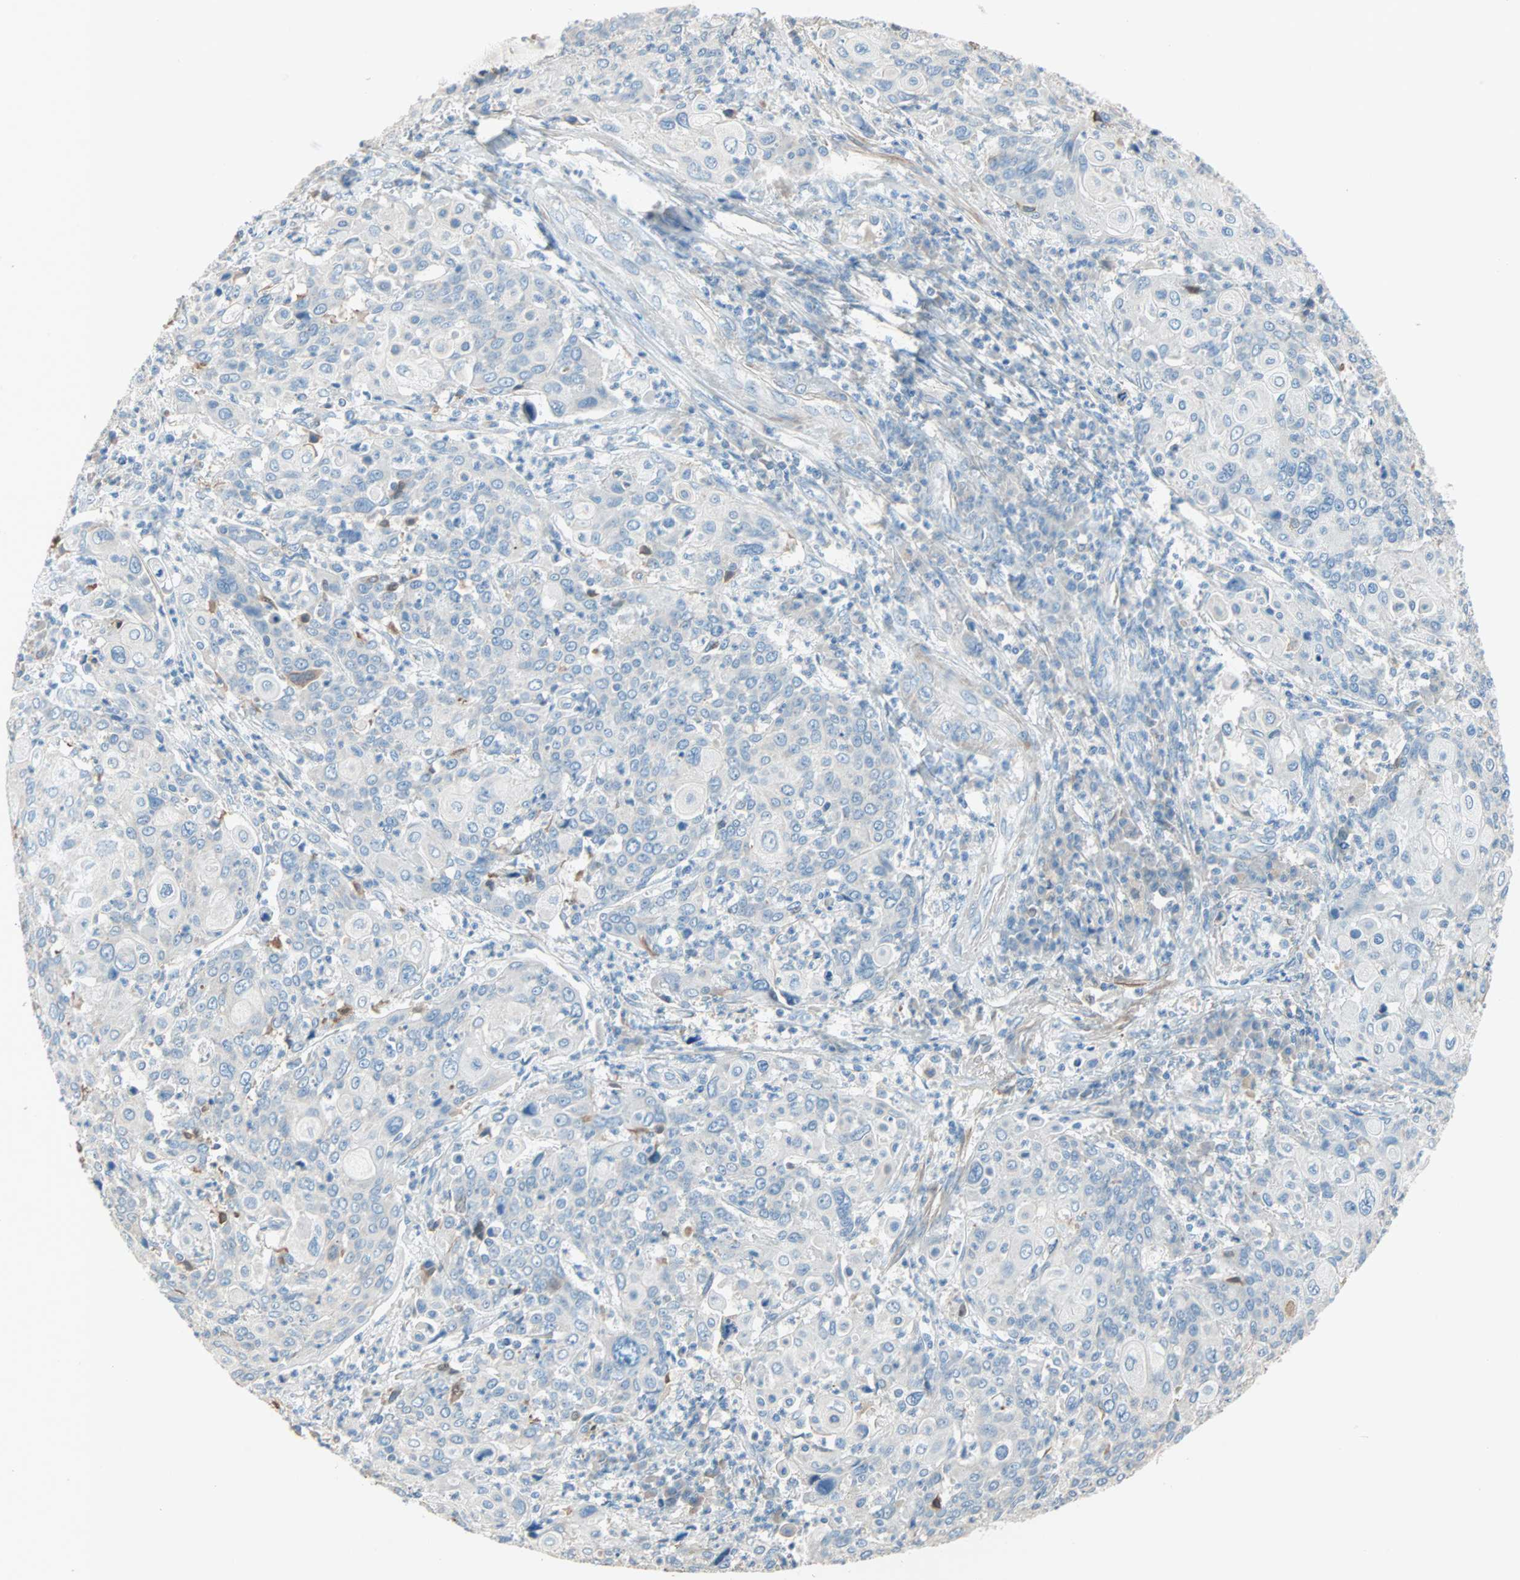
{"staining": {"intensity": "negative", "quantity": "none", "location": "none"}, "tissue": "cervical cancer", "cell_type": "Tumor cells", "image_type": "cancer", "snomed": [{"axis": "morphology", "description": "Squamous cell carcinoma, NOS"}, {"axis": "topography", "description": "Cervix"}], "caption": "Cervical squamous cell carcinoma was stained to show a protein in brown. There is no significant expression in tumor cells.", "gene": "ACVRL1", "patient": {"sex": "female", "age": 40}}